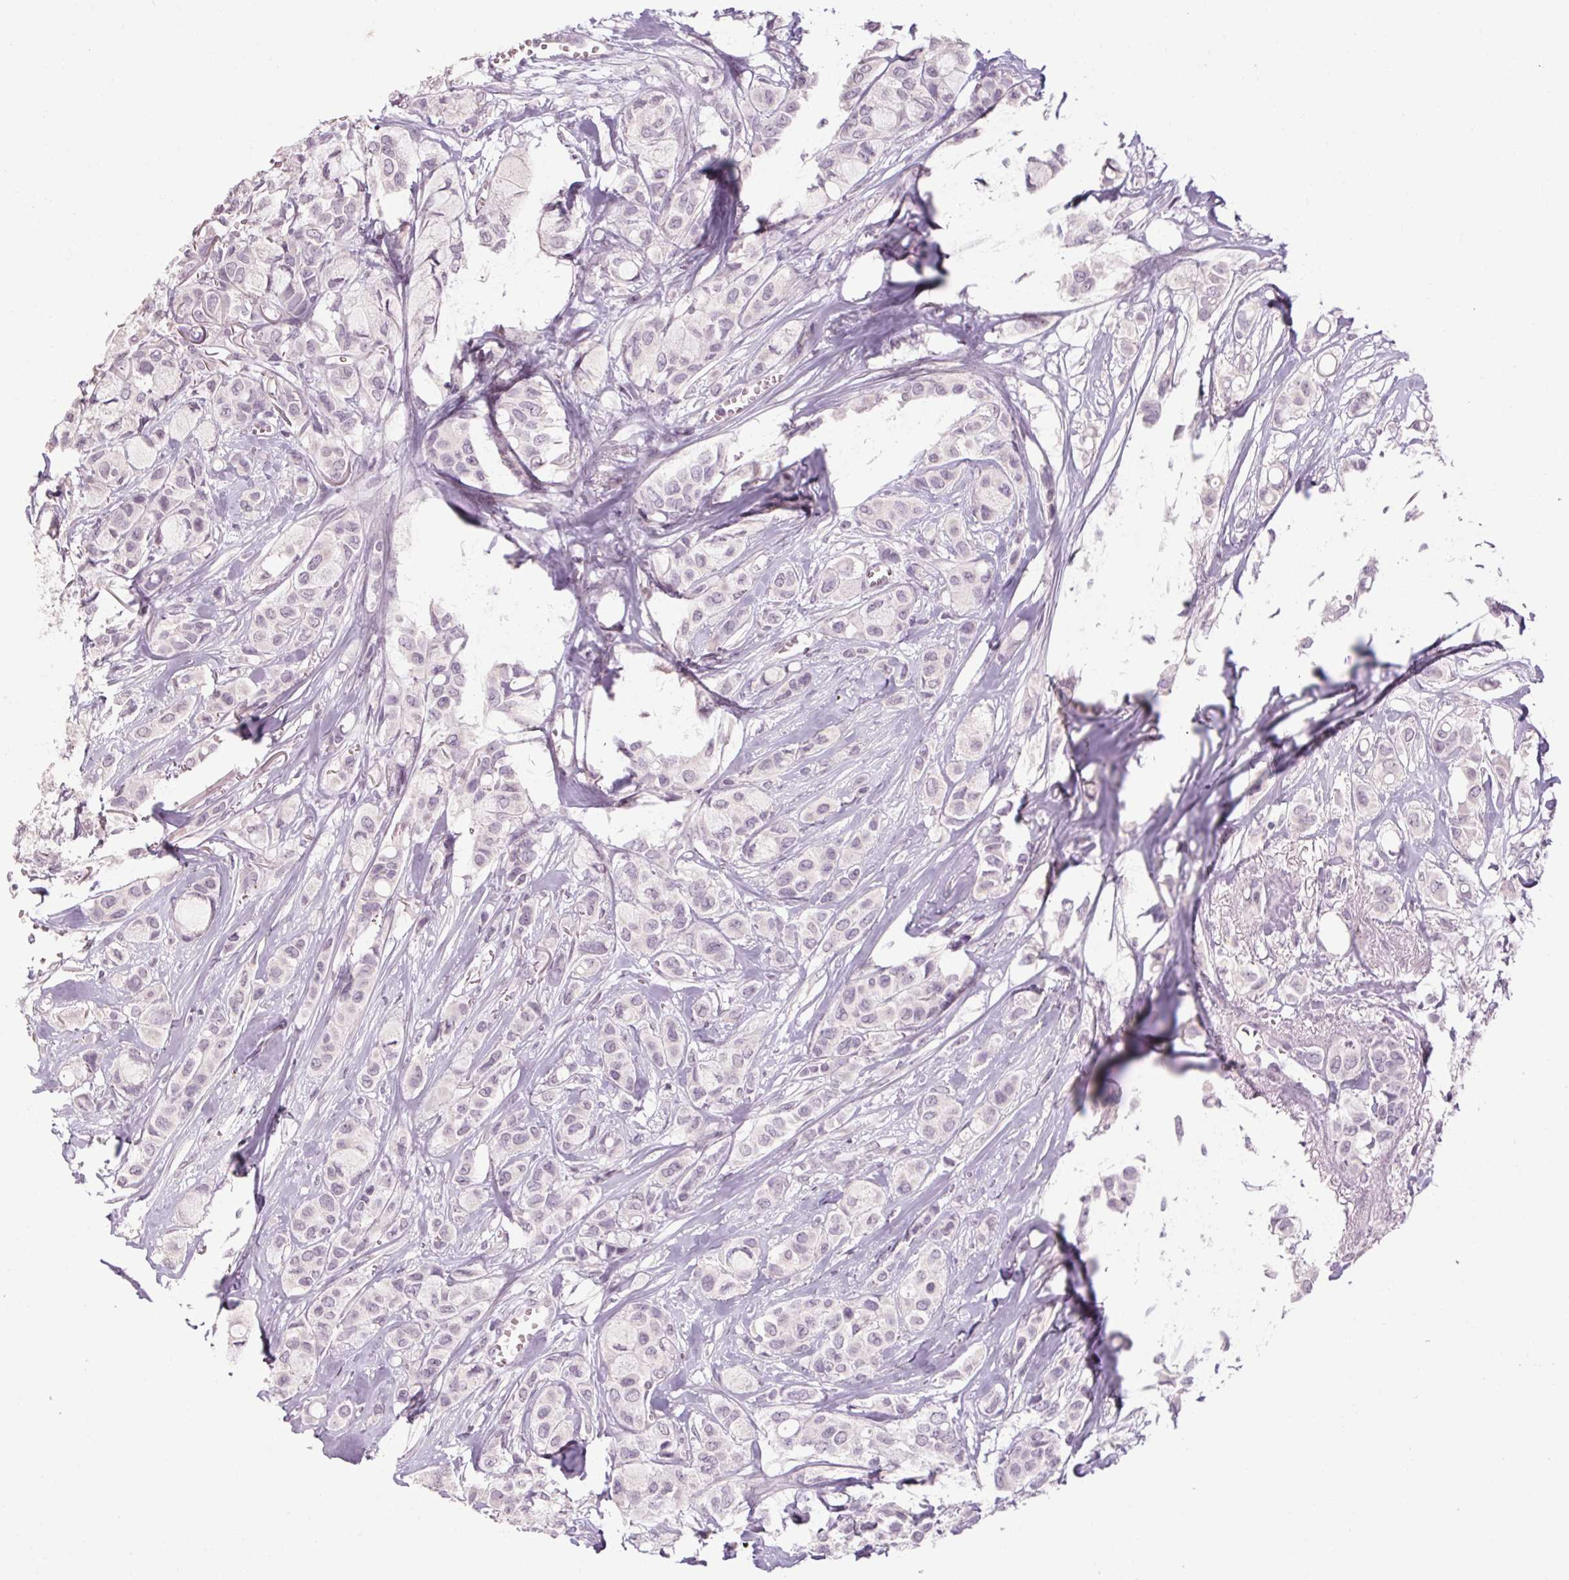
{"staining": {"intensity": "negative", "quantity": "none", "location": "none"}, "tissue": "breast cancer", "cell_type": "Tumor cells", "image_type": "cancer", "snomed": [{"axis": "morphology", "description": "Duct carcinoma"}, {"axis": "topography", "description": "Breast"}], "caption": "Immunohistochemistry (IHC) of human intraductal carcinoma (breast) displays no staining in tumor cells.", "gene": "POMC", "patient": {"sex": "female", "age": 85}}